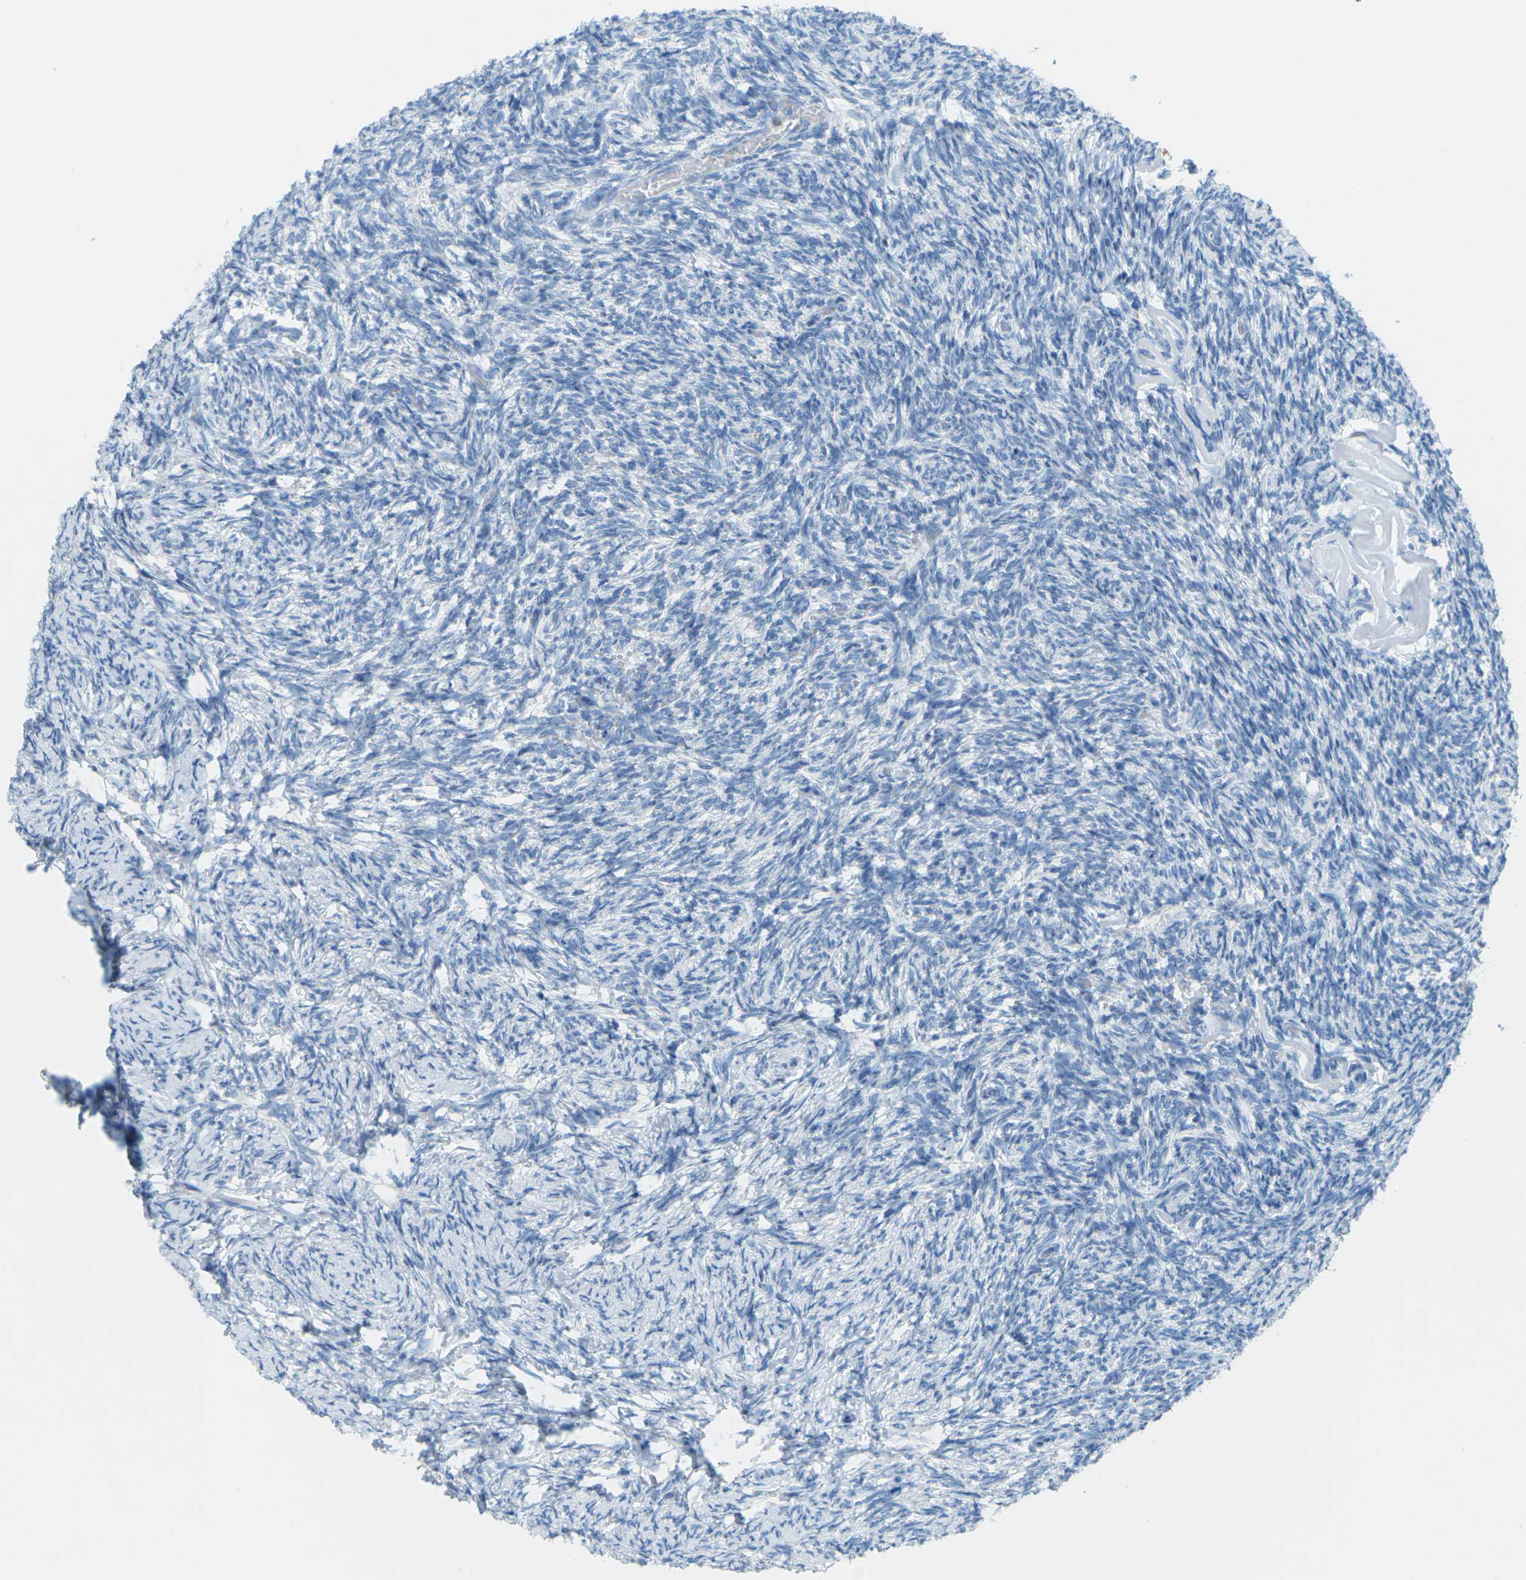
{"staining": {"intensity": "negative", "quantity": "none", "location": "none"}, "tissue": "ovary", "cell_type": "Ovarian stroma cells", "image_type": "normal", "snomed": [{"axis": "morphology", "description": "Normal tissue, NOS"}, {"axis": "topography", "description": "Ovary"}], "caption": "Histopathology image shows no protein staining in ovarian stroma cells of unremarkable ovary. The staining is performed using DAB brown chromogen with nuclei counter-stained in using hematoxylin.", "gene": "CDH16", "patient": {"sex": "female", "age": 60}}